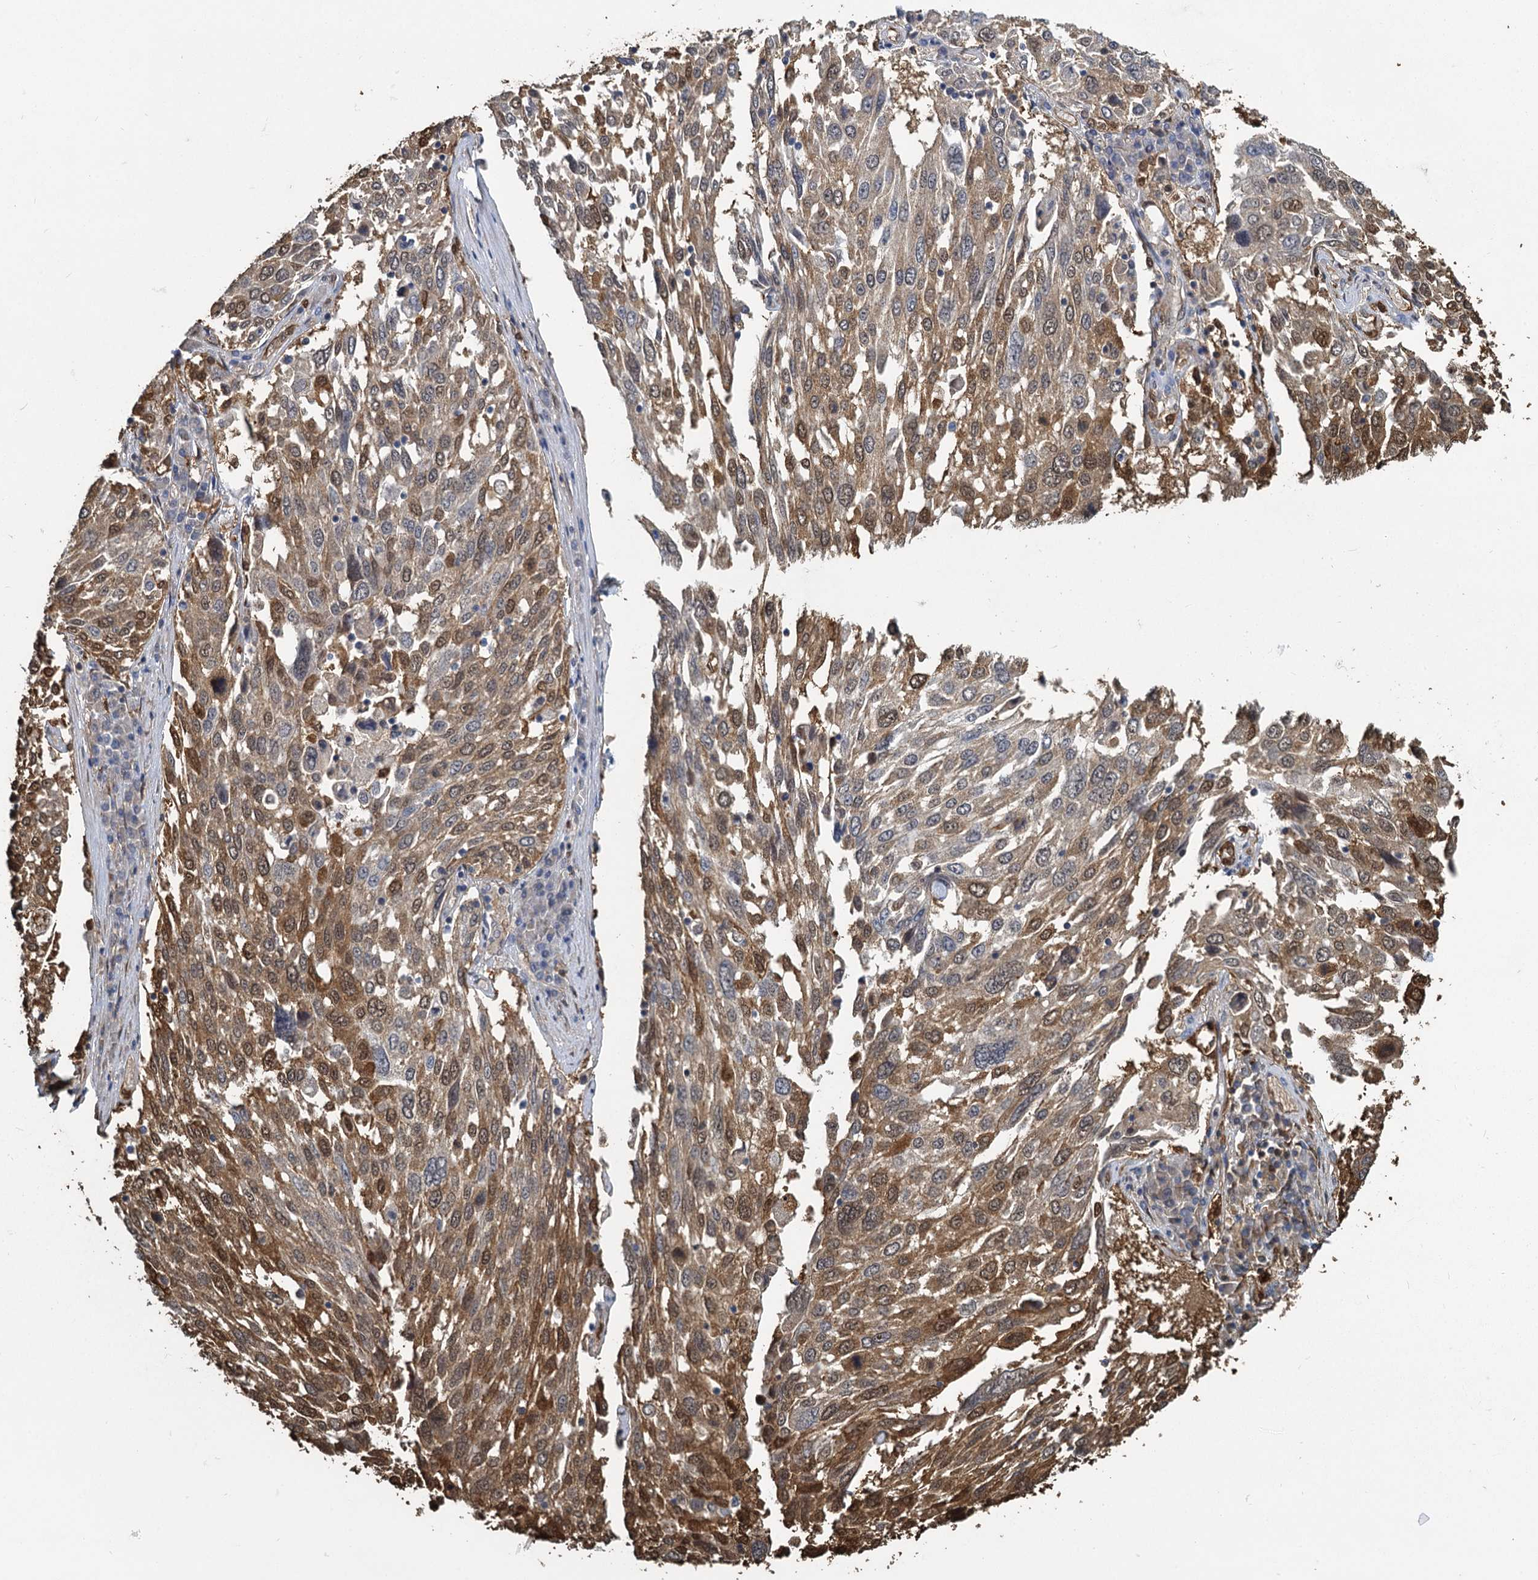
{"staining": {"intensity": "moderate", "quantity": ">75%", "location": "cytoplasmic/membranous,nuclear"}, "tissue": "lung cancer", "cell_type": "Tumor cells", "image_type": "cancer", "snomed": [{"axis": "morphology", "description": "Squamous cell carcinoma, NOS"}, {"axis": "topography", "description": "Lung"}], "caption": "Immunohistochemistry (IHC) of squamous cell carcinoma (lung) demonstrates medium levels of moderate cytoplasmic/membranous and nuclear staining in approximately >75% of tumor cells.", "gene": "S100A6", "patient": {"sex": "male", "age": 65}}